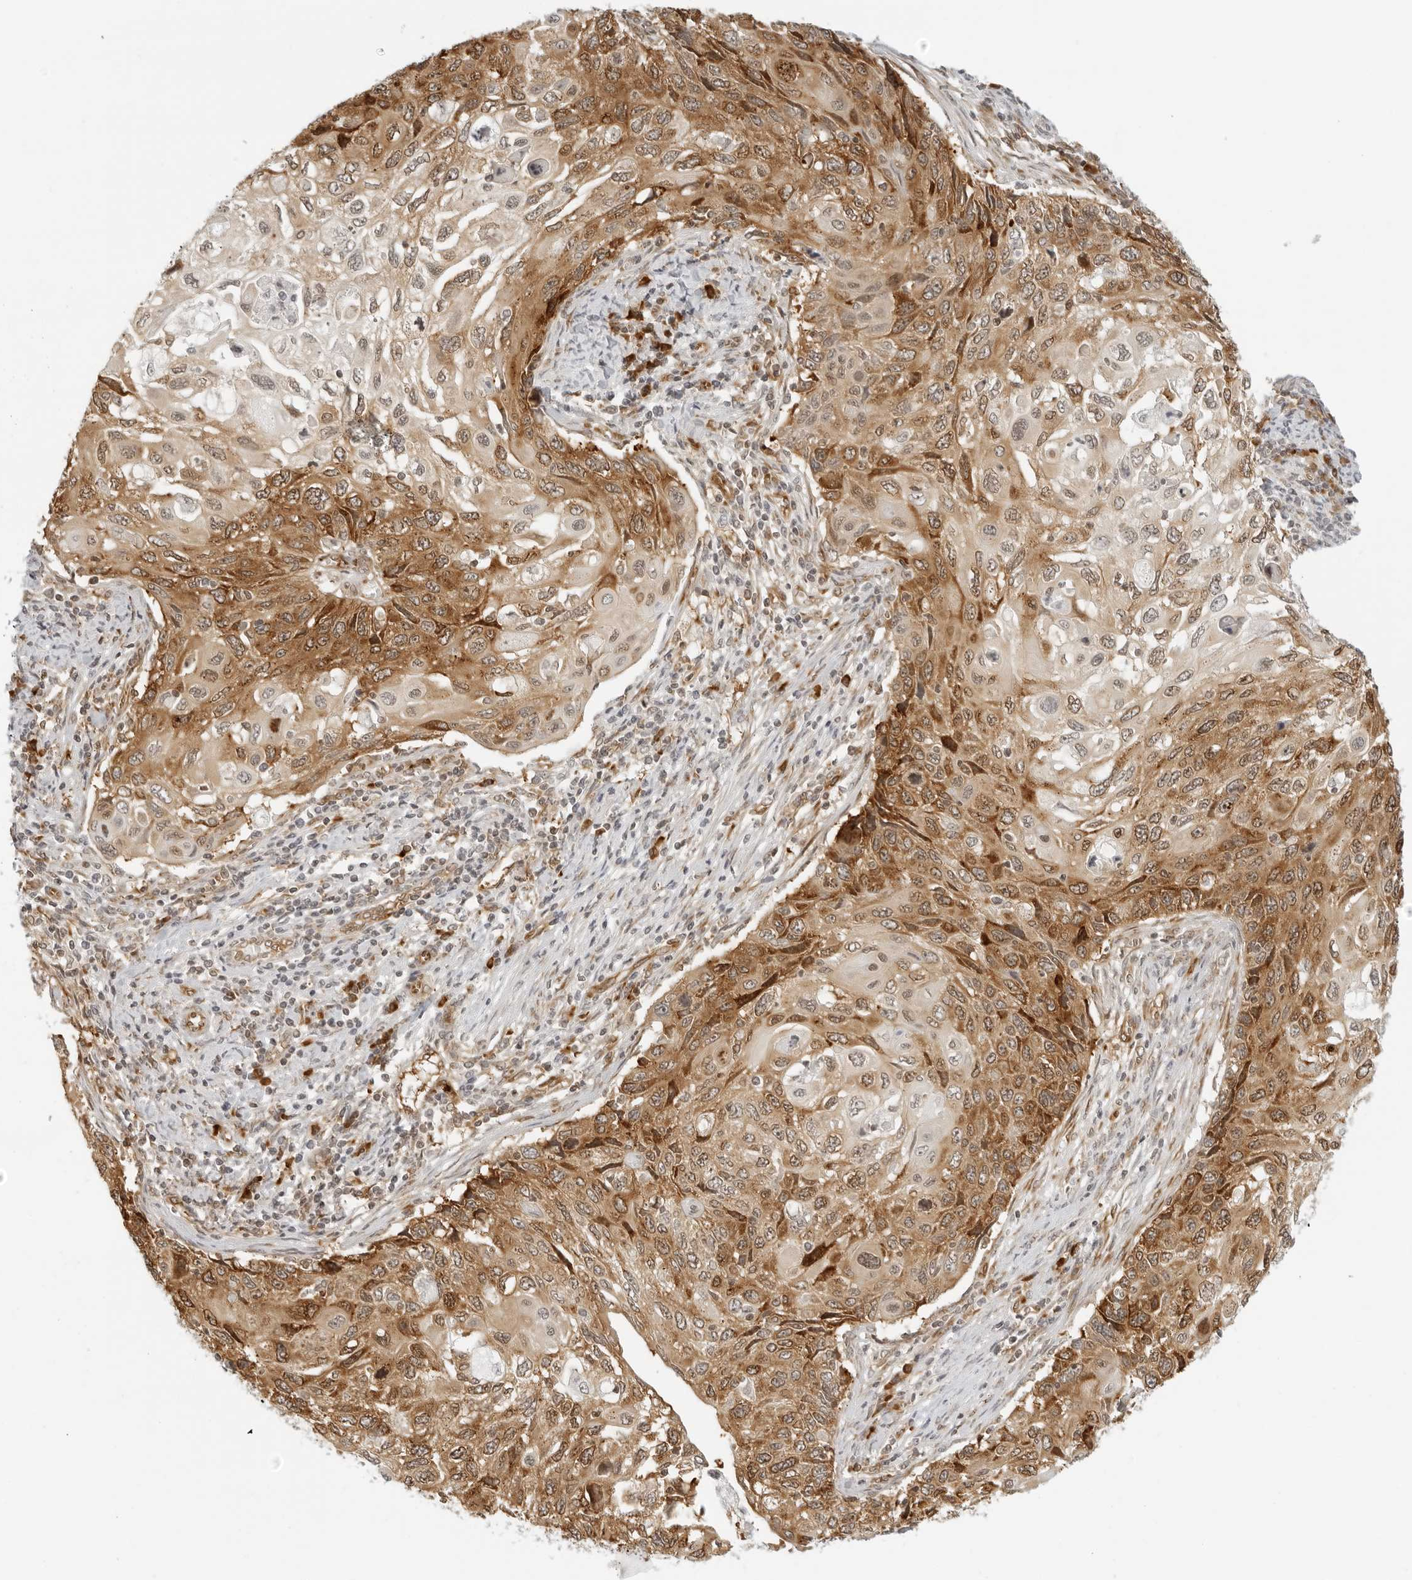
{"staining": {"intensity": "moderate", "quantity": ">75%", "location": "cytoplasmic/membranous"}, "tissue": "cervical cancer", "cell_type": "Tumor cells", "image_type": "cancer", "snomed": [{"axis": "morphology", "description": "Squamous cell carcinoma, NOS"}, {"axis": "topography", "description": "Cervix"}], "caption": "A histopathology image of cervical squamous cell carcinoma stained for a protein displays moderate cytoplasmic/membranous brown staining in tumor cells. (DAB (3,3'-diaminobenzidine) IHC, brown staining for protein, blue staining for nuclei).", "gene": "EIF4G1", "patient": {"sex": "female", "age": 70}}